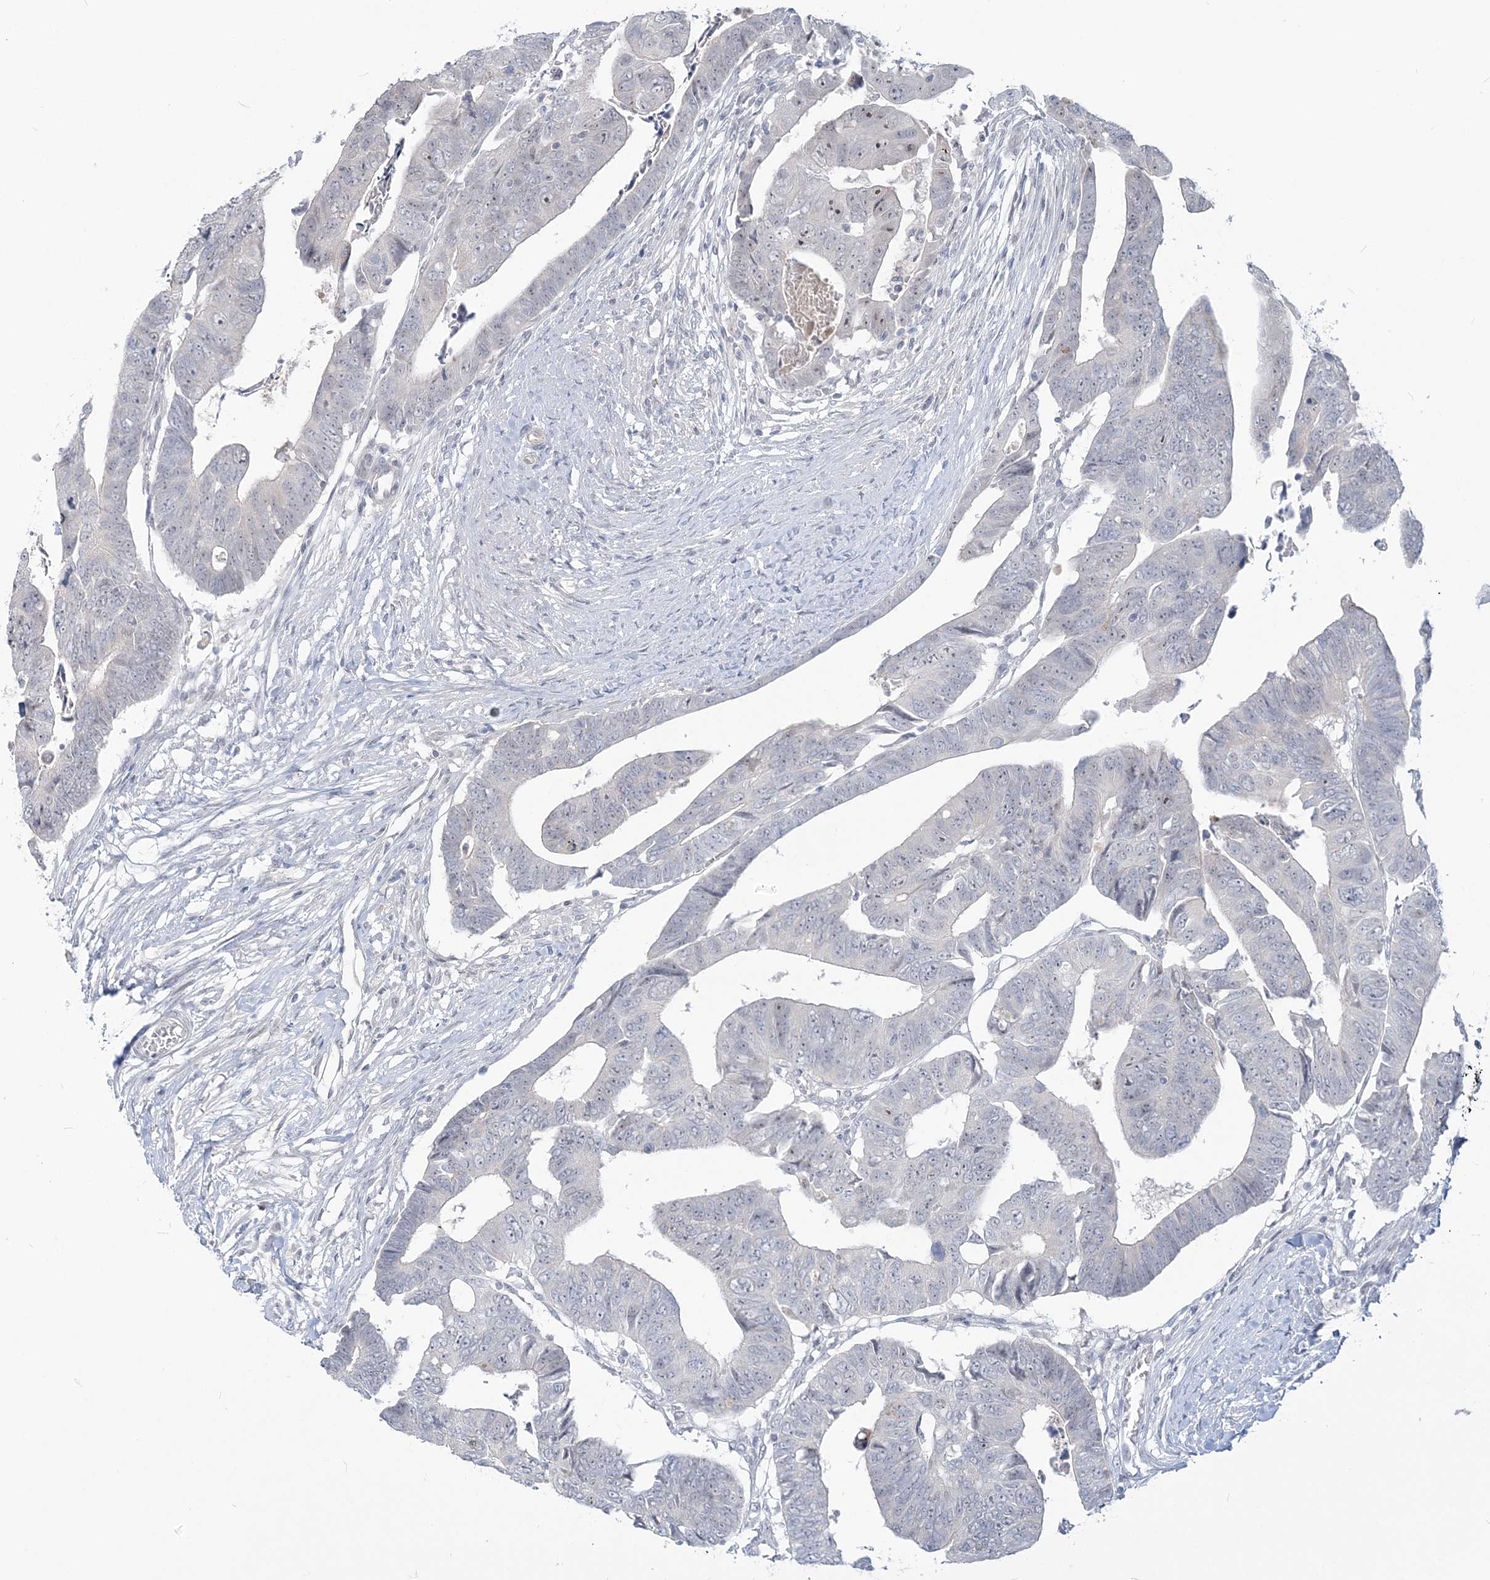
{"staining": {"intensity": "negative", "quantity": "none", "location": "none"}, "tissue": "colorectal cancer", "cell_type": "Tumor cells", "image_type": "cancer", "snomed": [{"axis": "morphology", "description": "Adenocarcinoma, NOS"}, {"axis": "topography", "description": "Rectum"}], "caption": "Colorectal cancer was stained to show a protein in brown. There is no significant positivity in tumor cells.", "gene": "SDAD1", "patient": {"sex": "female", "age": 65}}